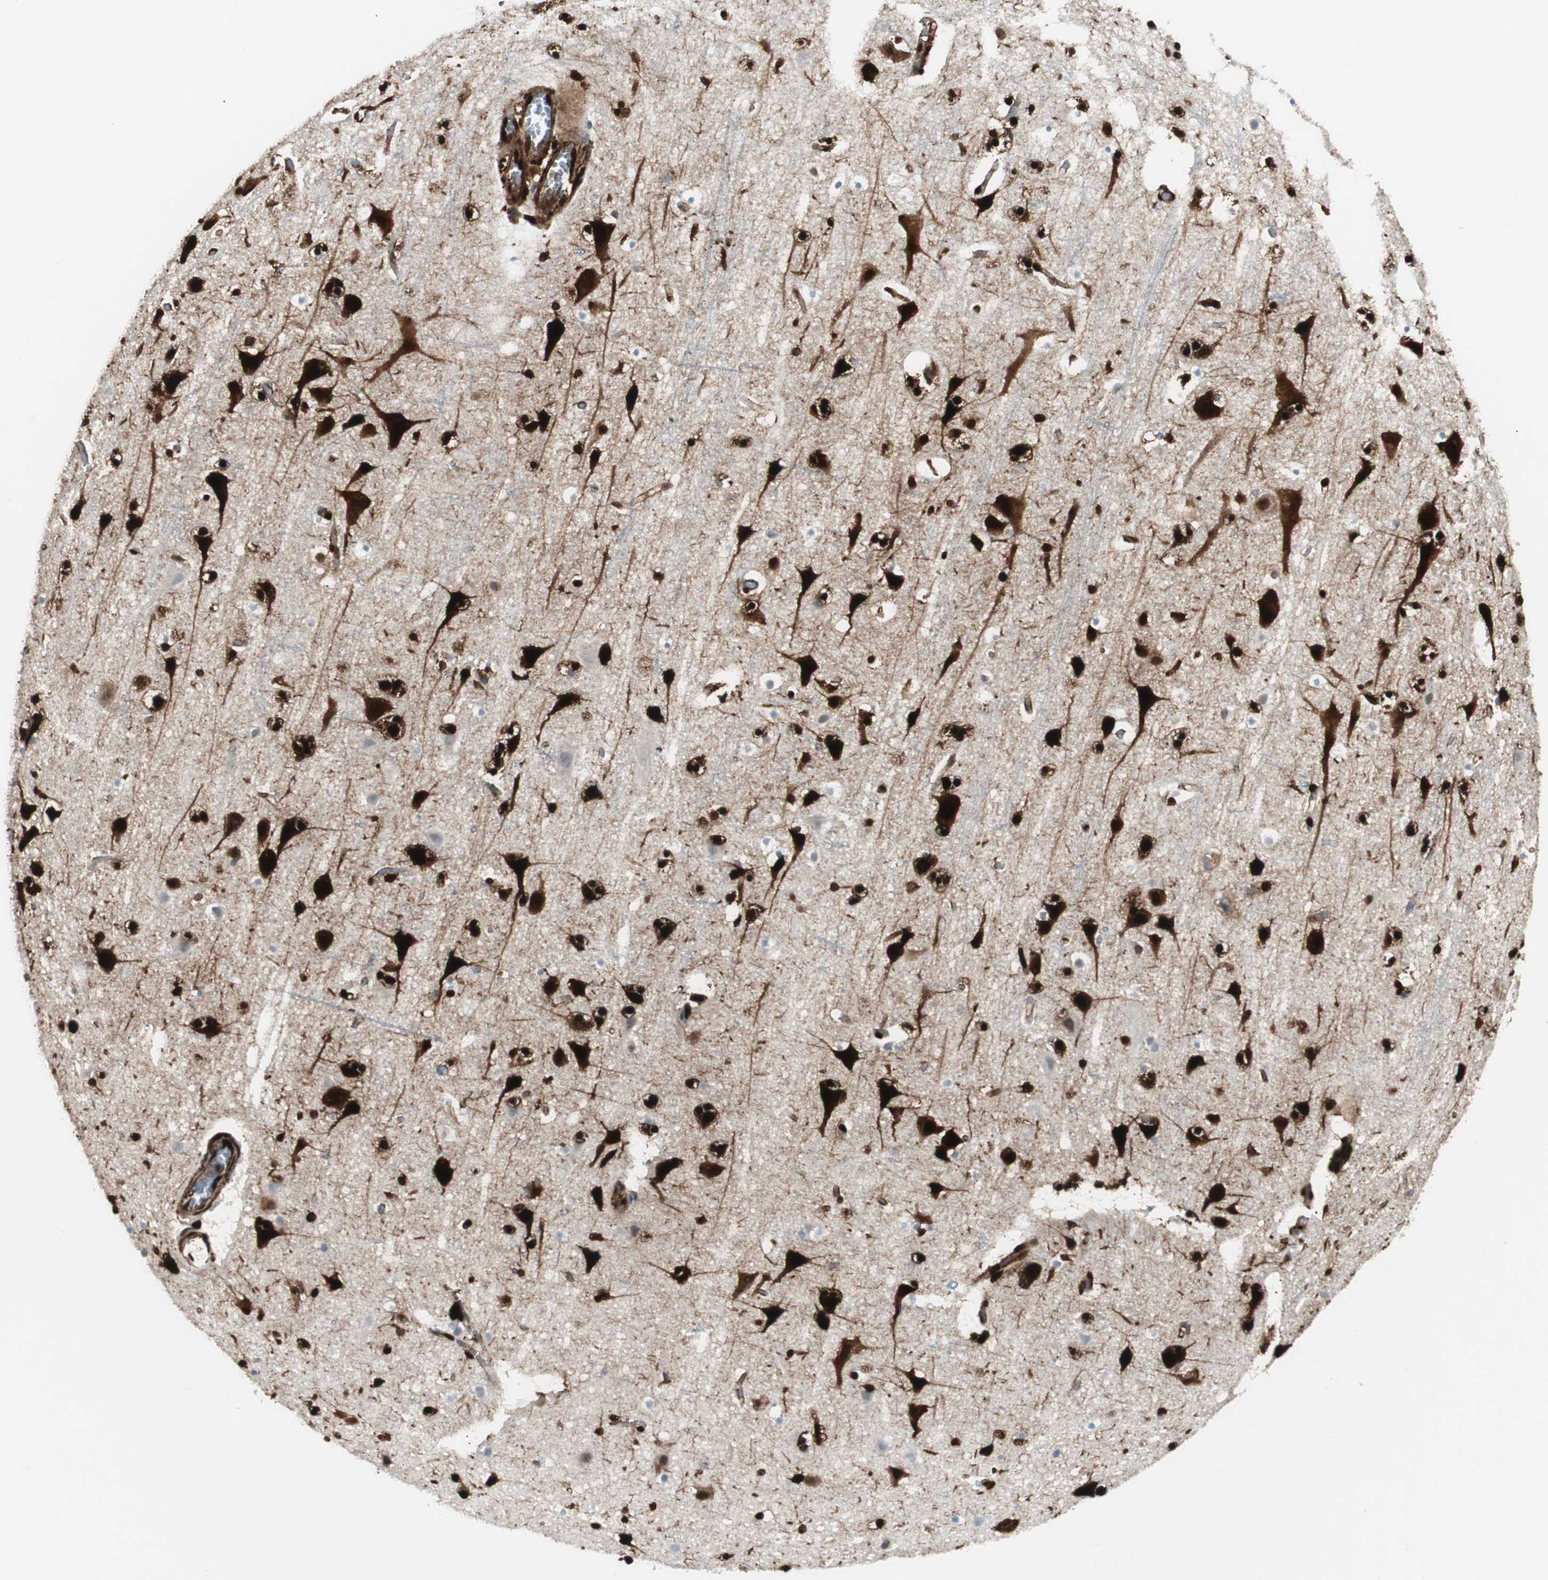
{"staining": {"intensity": "strong", "quantity": ">75%", "location": "cytoplasmic/membranous,nuclear"}, "tissue": "cerebral cortex", "cell_type": "Endothelial cells", "image_type": "normal", "snomed": [{"axis": "morphology", "description": "Normal tissue, NOS"}, {"axis": "topography", "description": "Cerebral cortex"}], "caption": "Cerebral cortex stained for a protein (brown) reveals strong cytoplasmic/membranous,nuclear positive expression in about >75% of endothelial cells.", "gene": "EWSR1", "patient": {"sex": "male", "age": 45}}